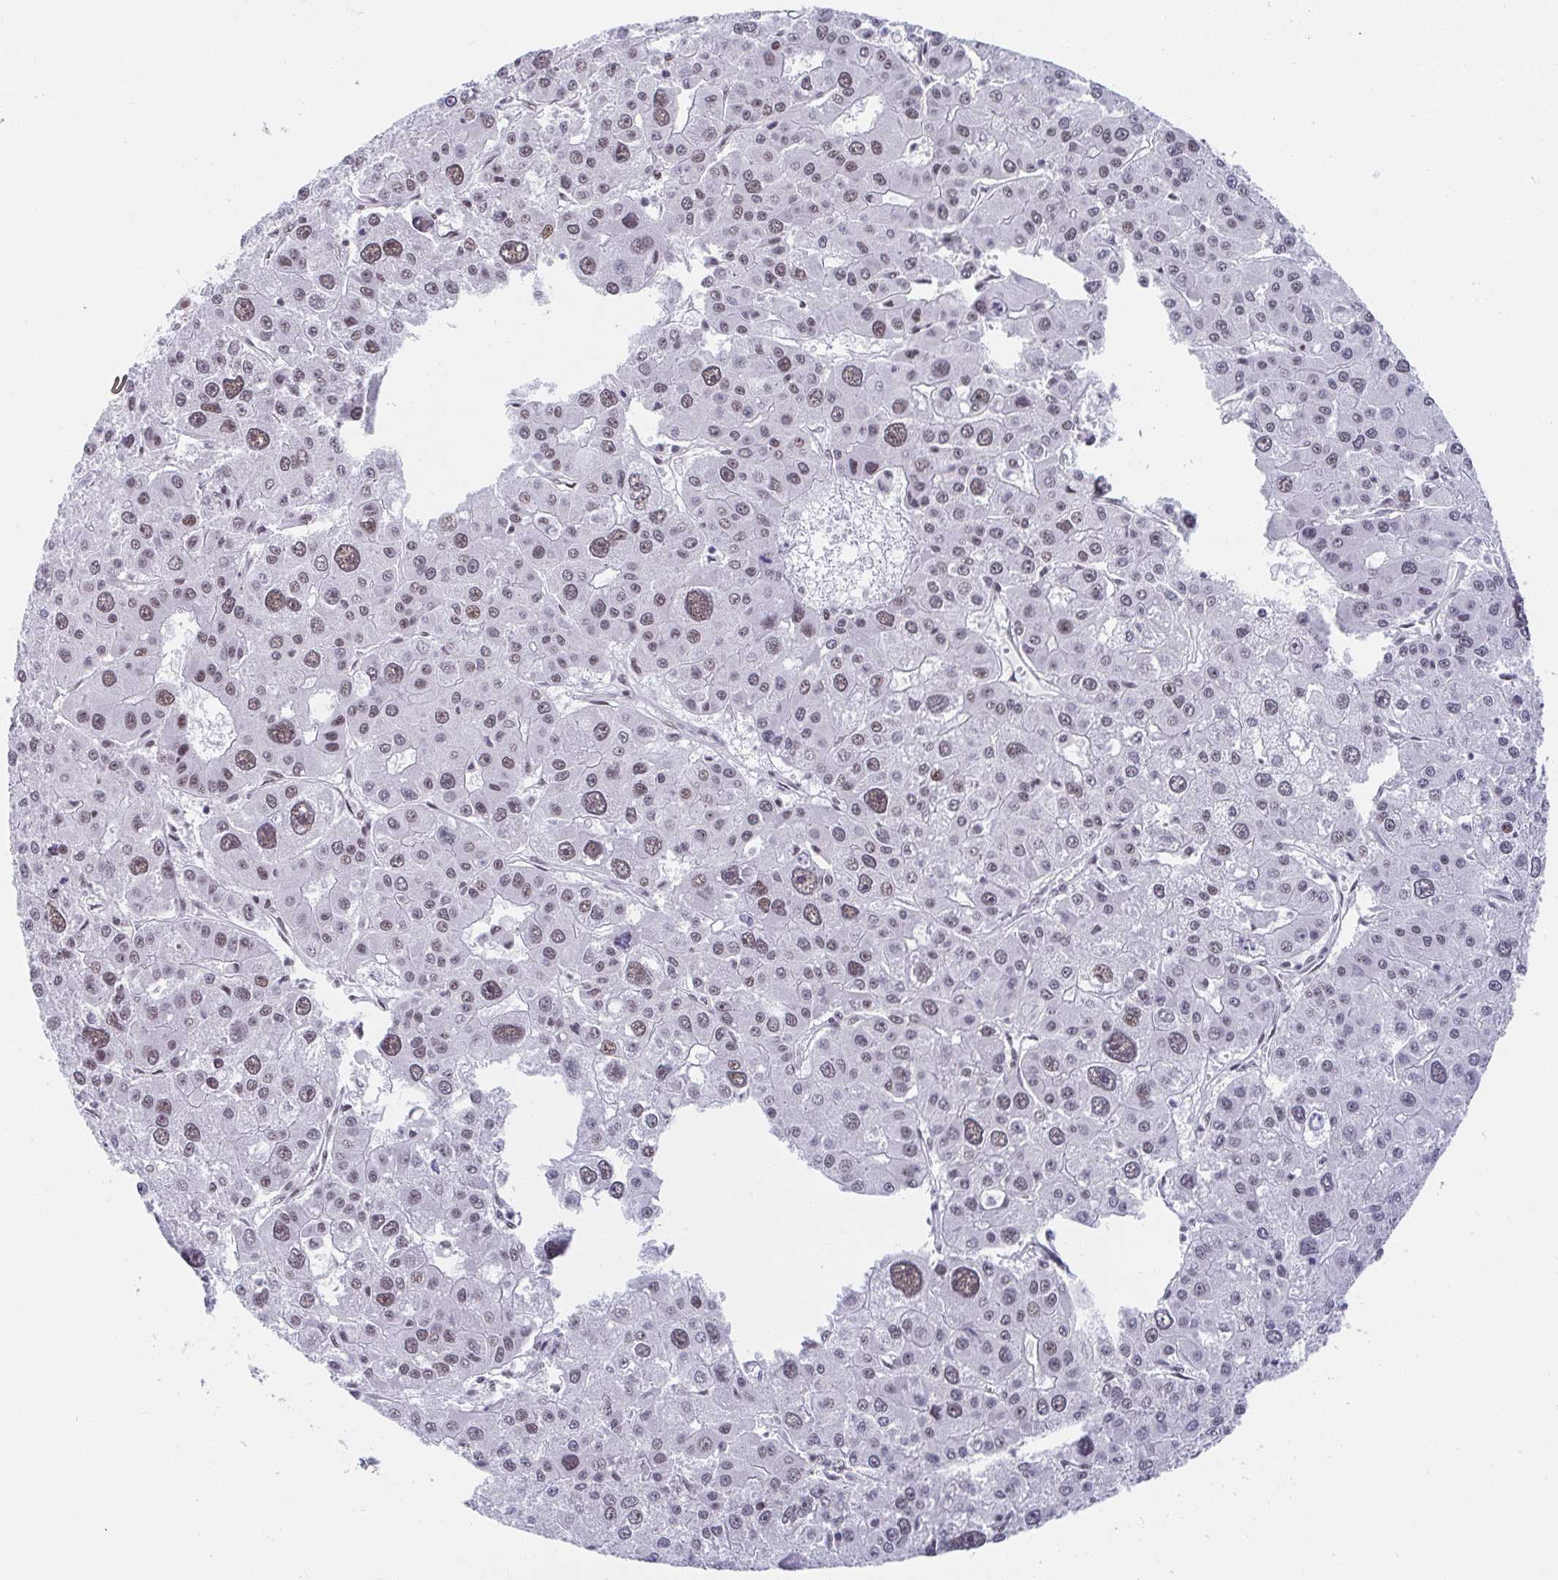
{"staining": {"intensity": "moderate", "quantity": "25%-75%", "location": "nuclear"}, "tissue": "liver cancer", "cell_type": "Tumor cells", "image_type": "cancer", "snomed": [{"axis": "morphology", "description": "Carcinoma, Hepatocellular, NOS"}, {"axis": "topography", "description": "Liver"}], "caption": "Liver hepatocellular carcinoma was stained to show a protein in brown. There is medium levels of moderate nuclear positivity in approximately 25%-75% of tumor cells.", "gene": "SLC7A10", "patient": {"sex": "male", "age": 73}}